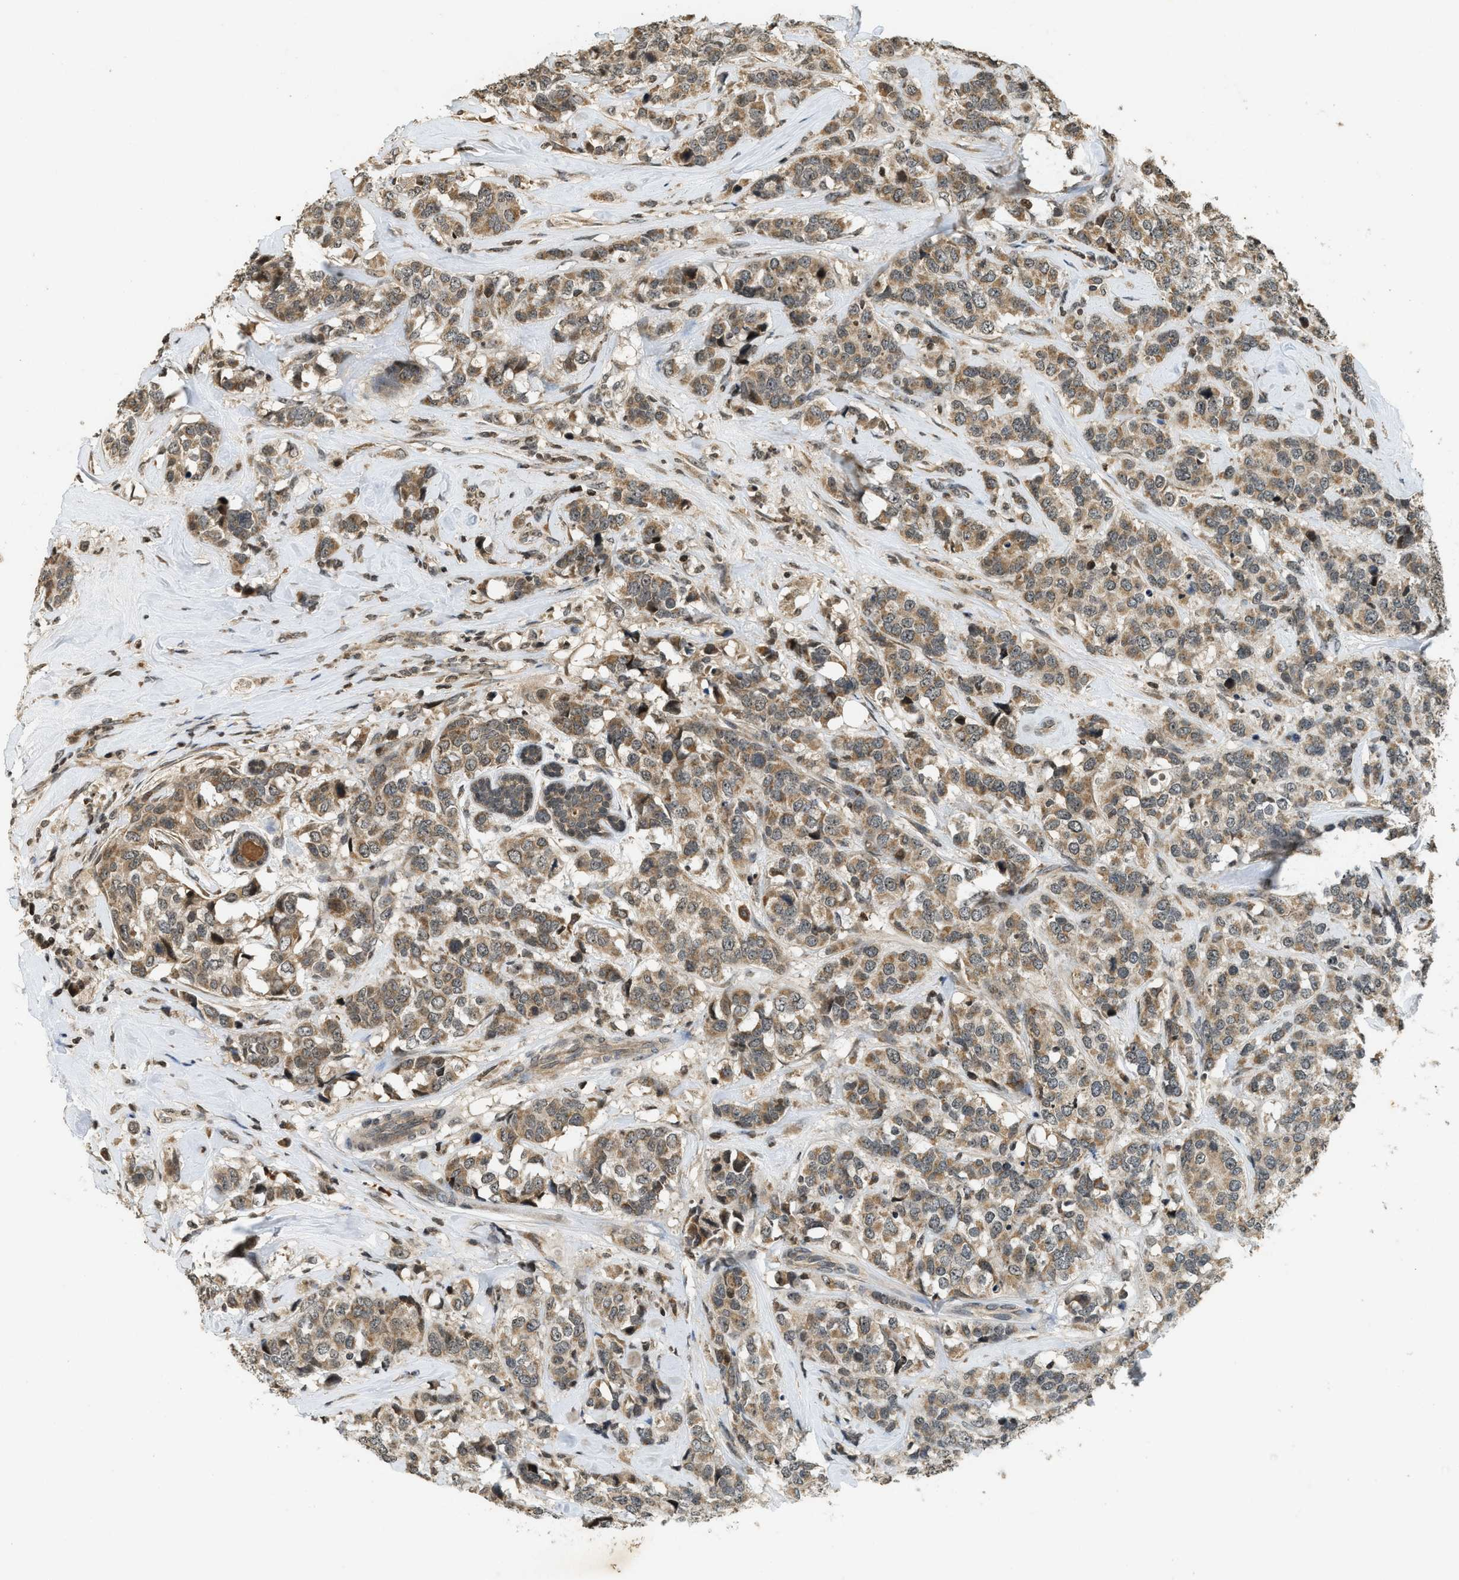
{"staining": {"intensity": "moderate", "quantity": ">75%", "location": "cytoplasmic/membranous,nuclear"}, "tissue": "breast cancer", "cell_type": "Tumor cells", "image_type": "cancer", "snomed": [{"axis": "morphology", "description": "Lobular carcinoma"}, {"axis": "topography", "description": "Breast"}], "caption": "A brown stain shows moderate cytoplasmic/membranous and nuclear staining of a protein in human lobular carcinoma (breast) tumor cells. Immunohistochemistry stains the protein of interest in brown and the nuclei are stained blue.", "gene": "SIAH1", "patient": {"sex": "female", "age": 59}}